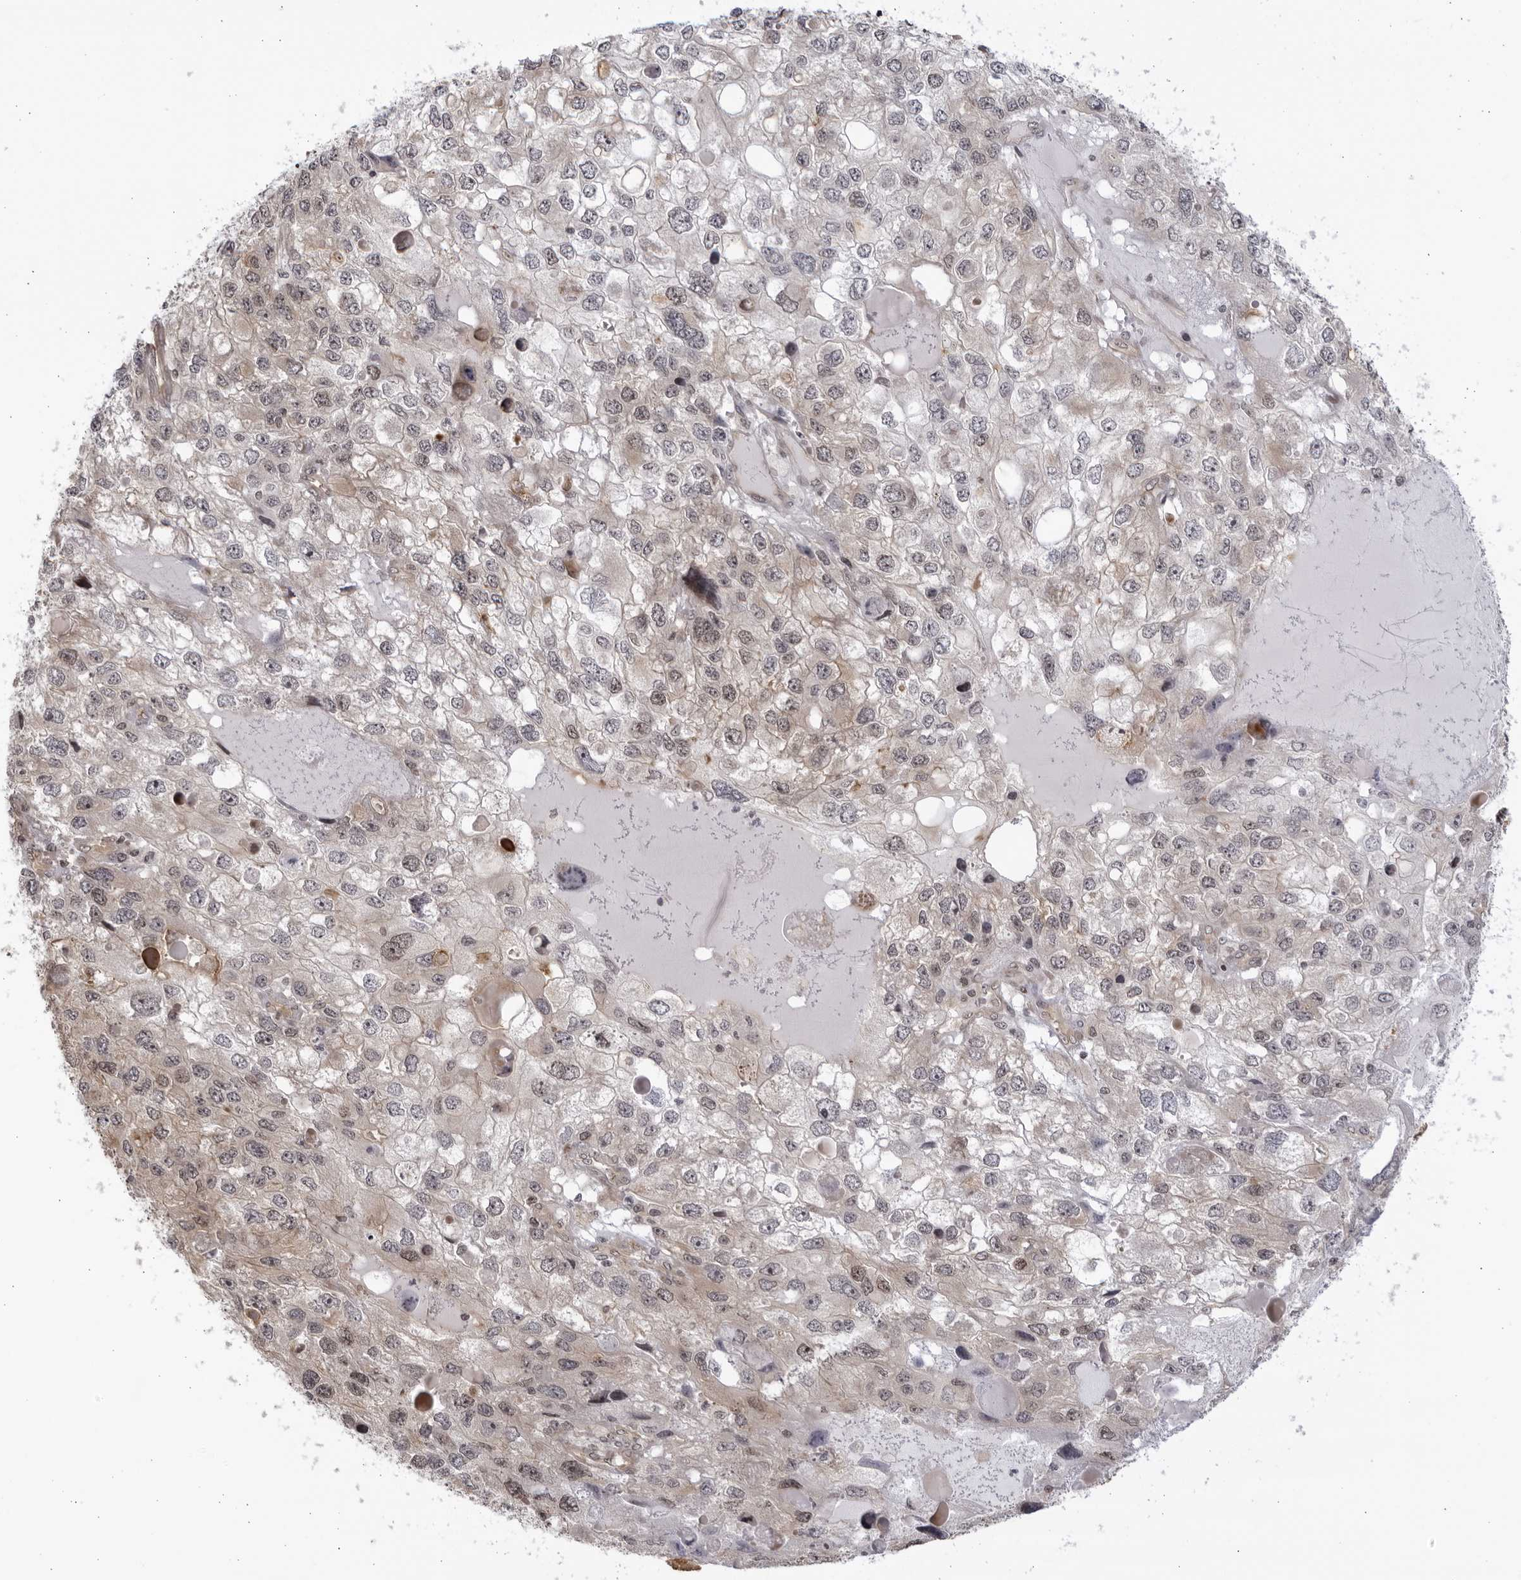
{"staining": {"intensity": "weak", "quantity": "<25%", "location": "cytoplasmic/membranous,nuclear"}, "tissue": "endometrial cancer", "cell_type": "Tumor cells", "image_type": "cancer", "snomed": [{"axis": "morphology", "description": "Adenocarcinoma, NOS"}, {"axis": "topography", "description": "Endometrium"}], "caption": "An image of human endometrial cancer (adenocarcinoma) is negative for staining in tumor cells.", "gene": "CNBD1", "patient": {"sex": "female", "age": 49}}